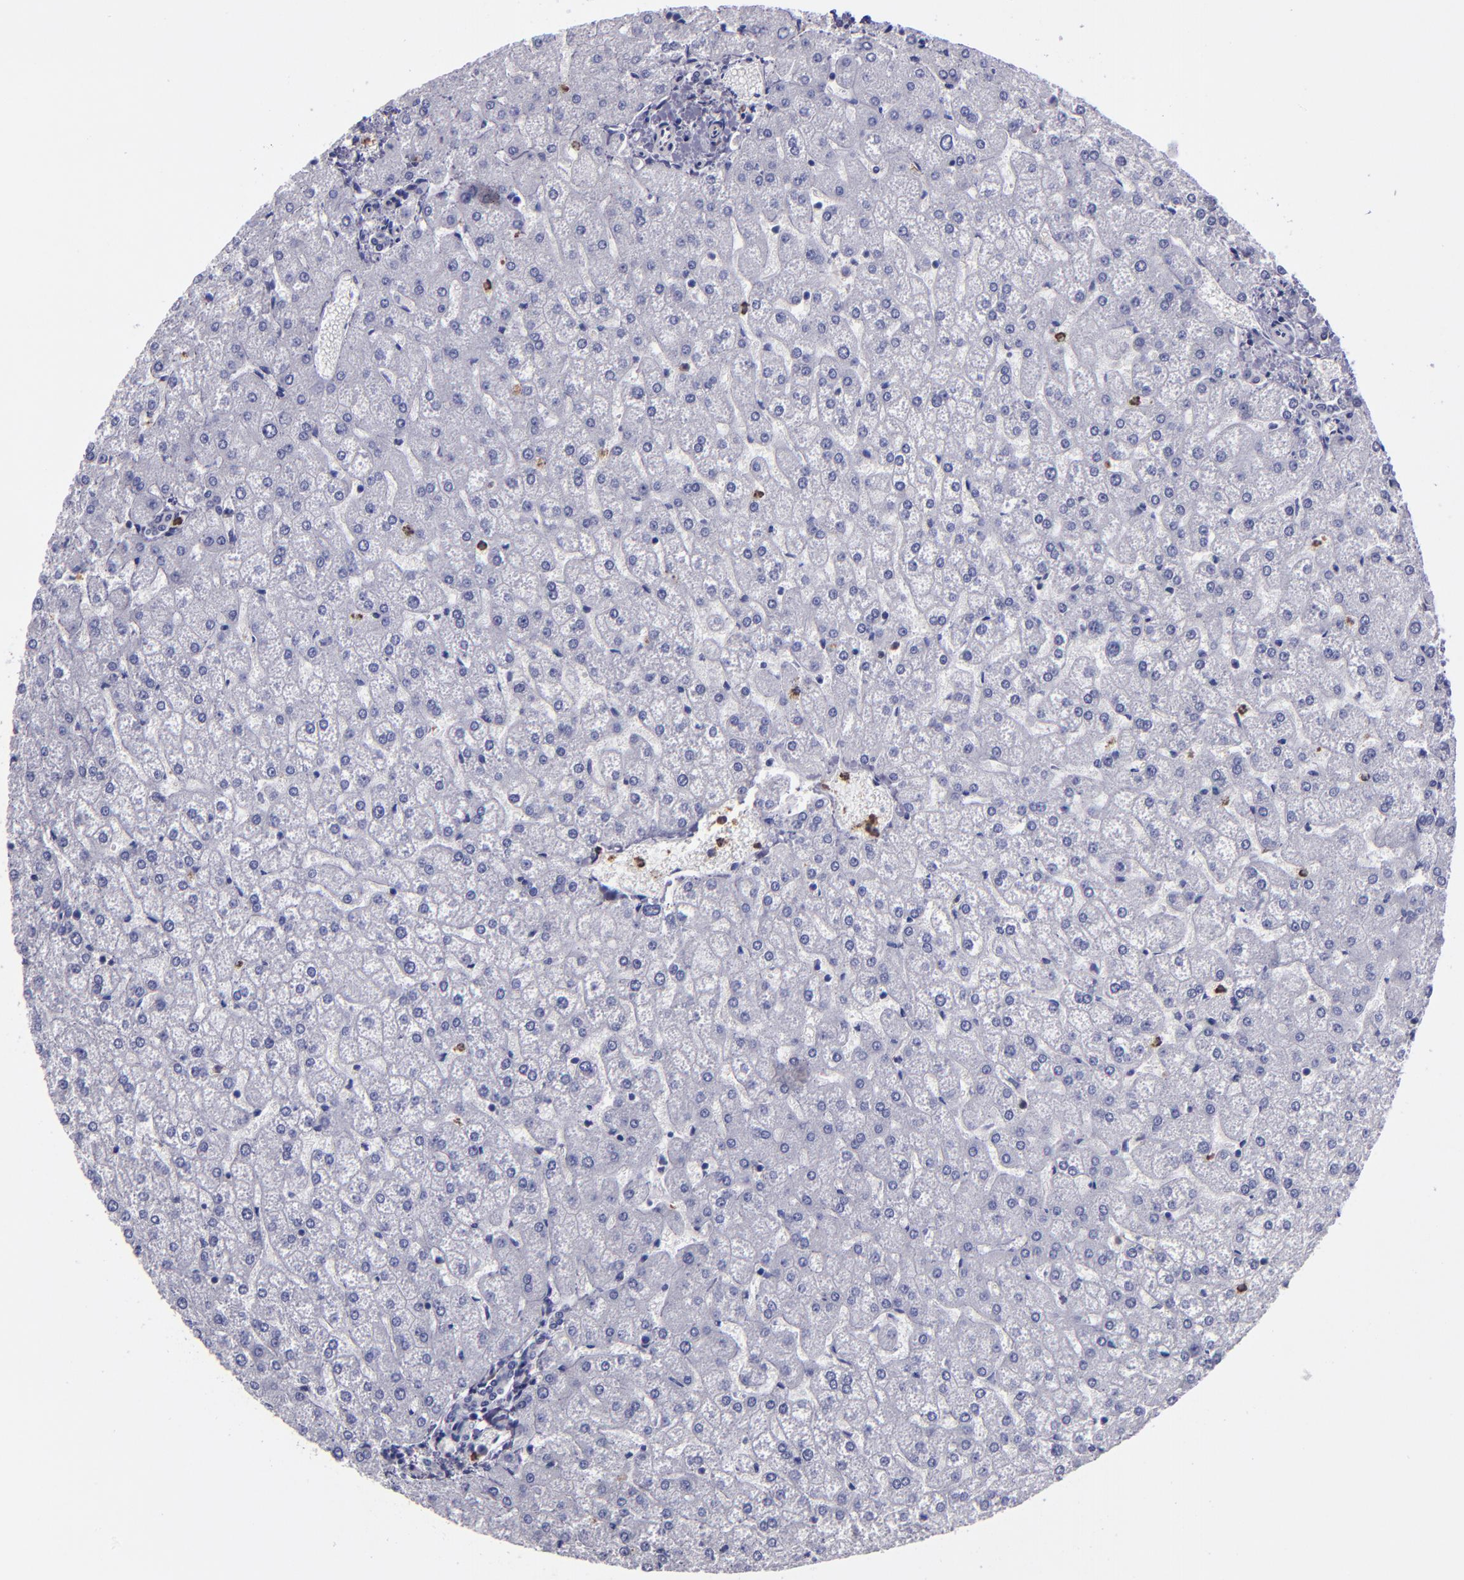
{"staining": {"intensity": "negative", "quantity": "none", "location": "none"}, "tissue": "liver", "cell_type": "Cholangiocytes", "image_type": "normal", "snomed": [{"axis": "morphology", "description": "Normal tissue, NOS"}, {"axis": "topography", "description": "Liver"}], "caption": "Liver stained for a protein using IHC exhibits no positivity cholangiocytes.", "gene": "CARS1", "patient": {"sex": "female", "age": 32}}